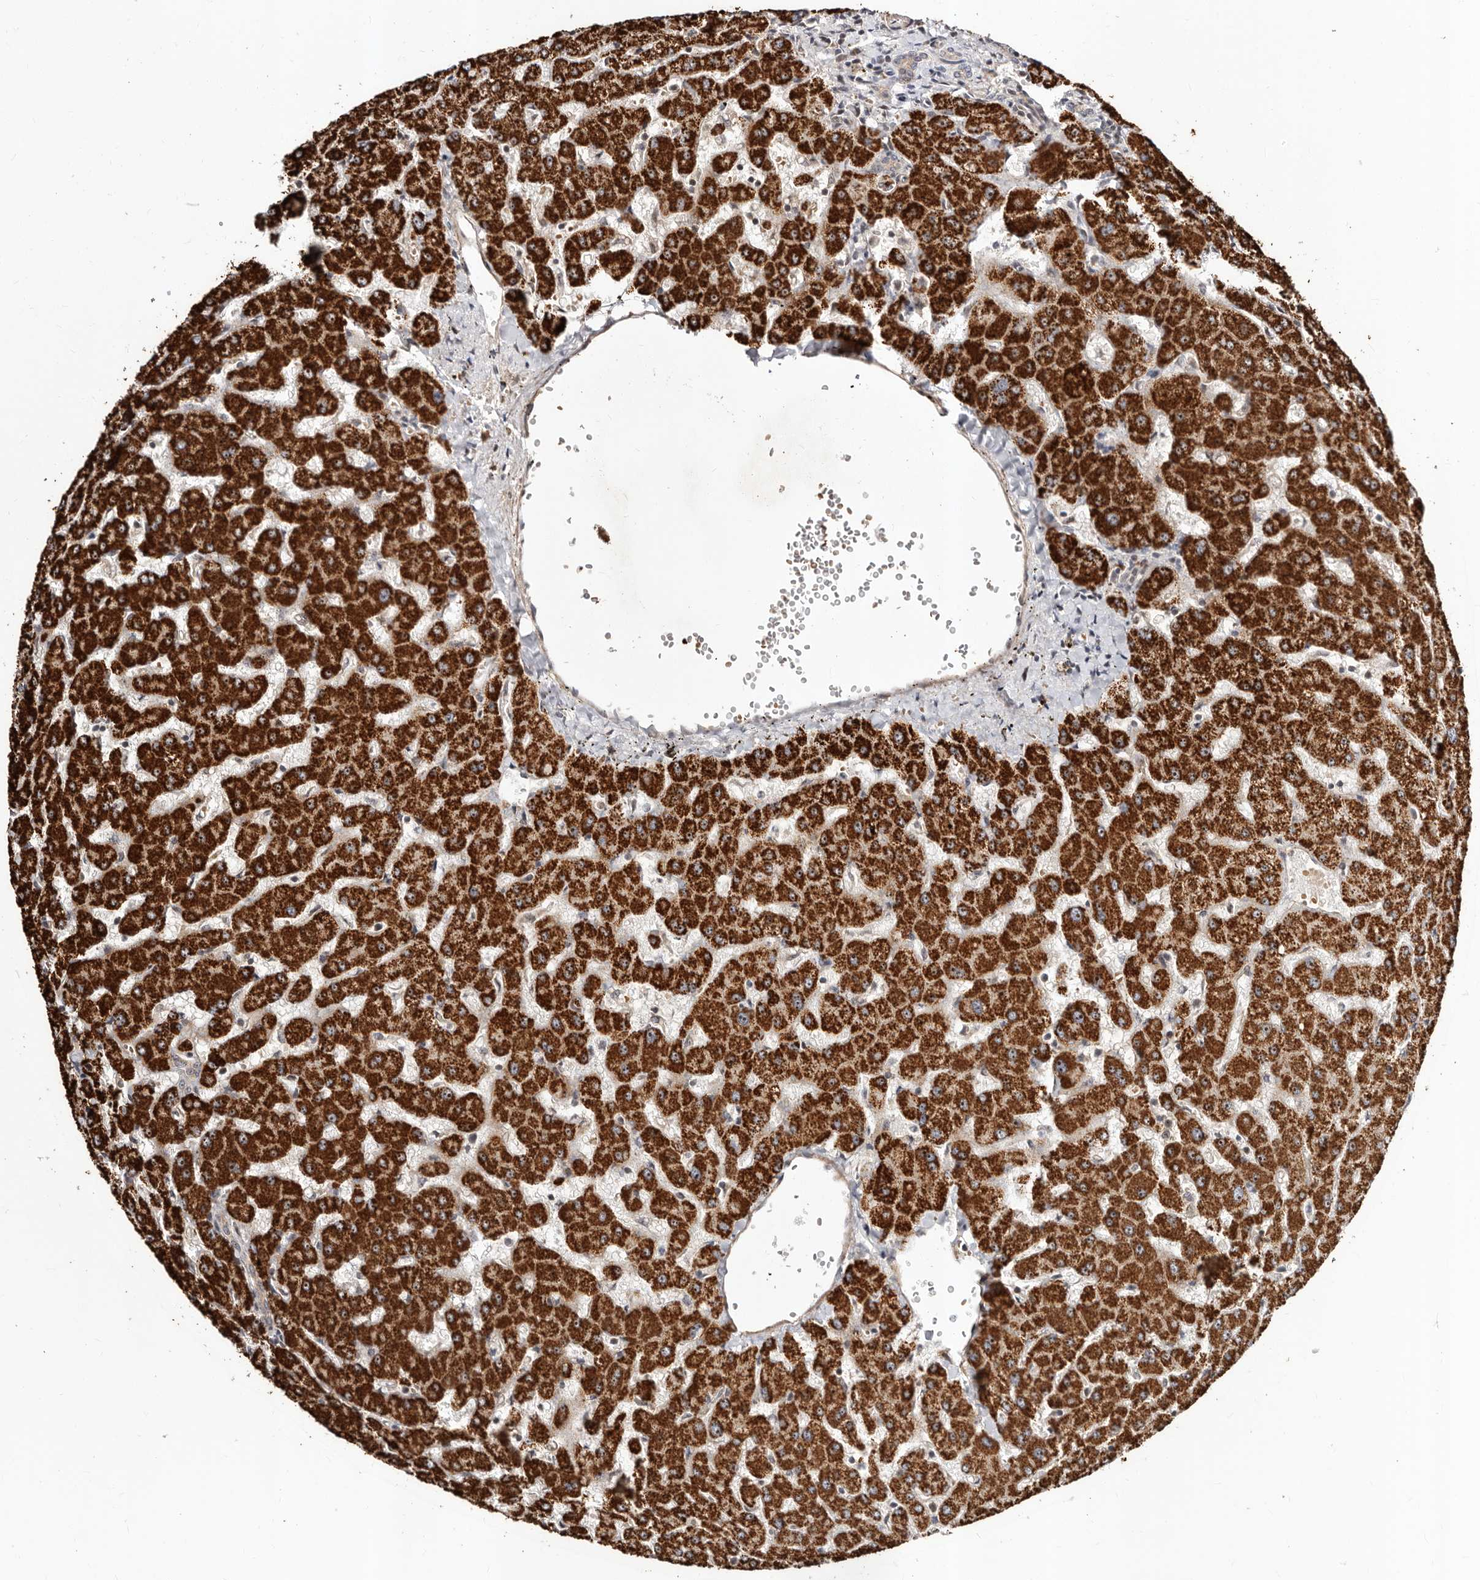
{"staining": {"intensity": "negative", "quantity": "none", "location": "none"}, "tissue": "liver", "cell_type": "Cholangiocytes", "image_type": "normal", "snomed": [{"axis": "morphology", "description": "Normal tissue, NOS"}, {"axis": "topography", "description": "Liver"}], "caption": "A high-resolution image shows immunohistochemistry (IHC) staining of normal liver, which reveals no significant staining in cholangiocytes.", "gene": "APOL6", "patient": {"sex": "female", "age": 63}}